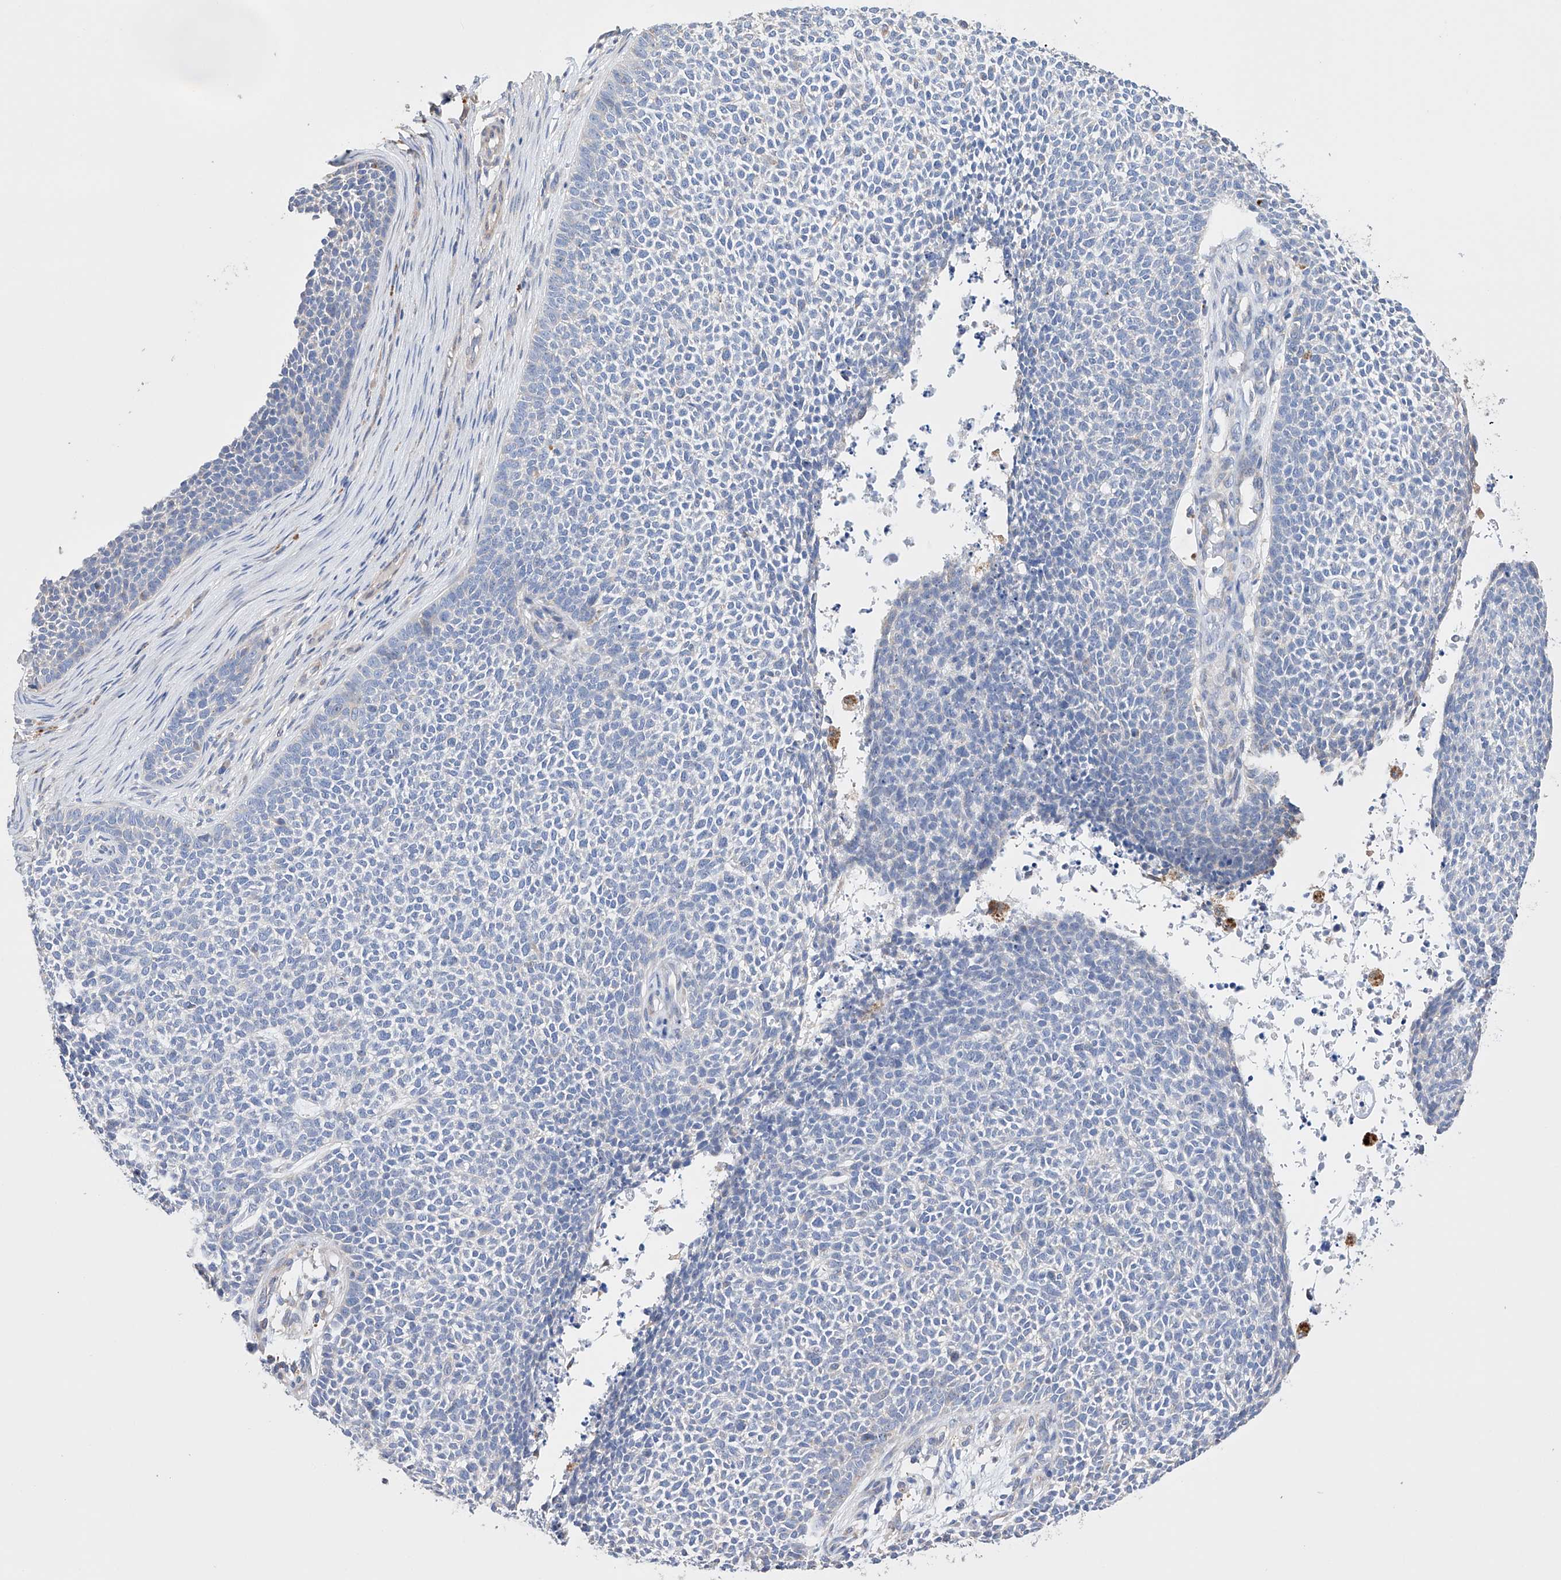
{"staining": {"intensity": "negative", "quantity": "none", "location": "none"}, "tissue": "skin cancer", "cell_type": "Tumor cells", "image_type": "cancer", "snomed": [{"axis": "morphology", "description": "Basal cell carcinoma"}, {"axis": "topography", "description": "Skin"}], "caption": "A histopathology image of human skin basal cell carcinoma is negative for staining in tumor cells.", "gene": "AFG1L", "patient": {"sex": "female", "age": 84}}